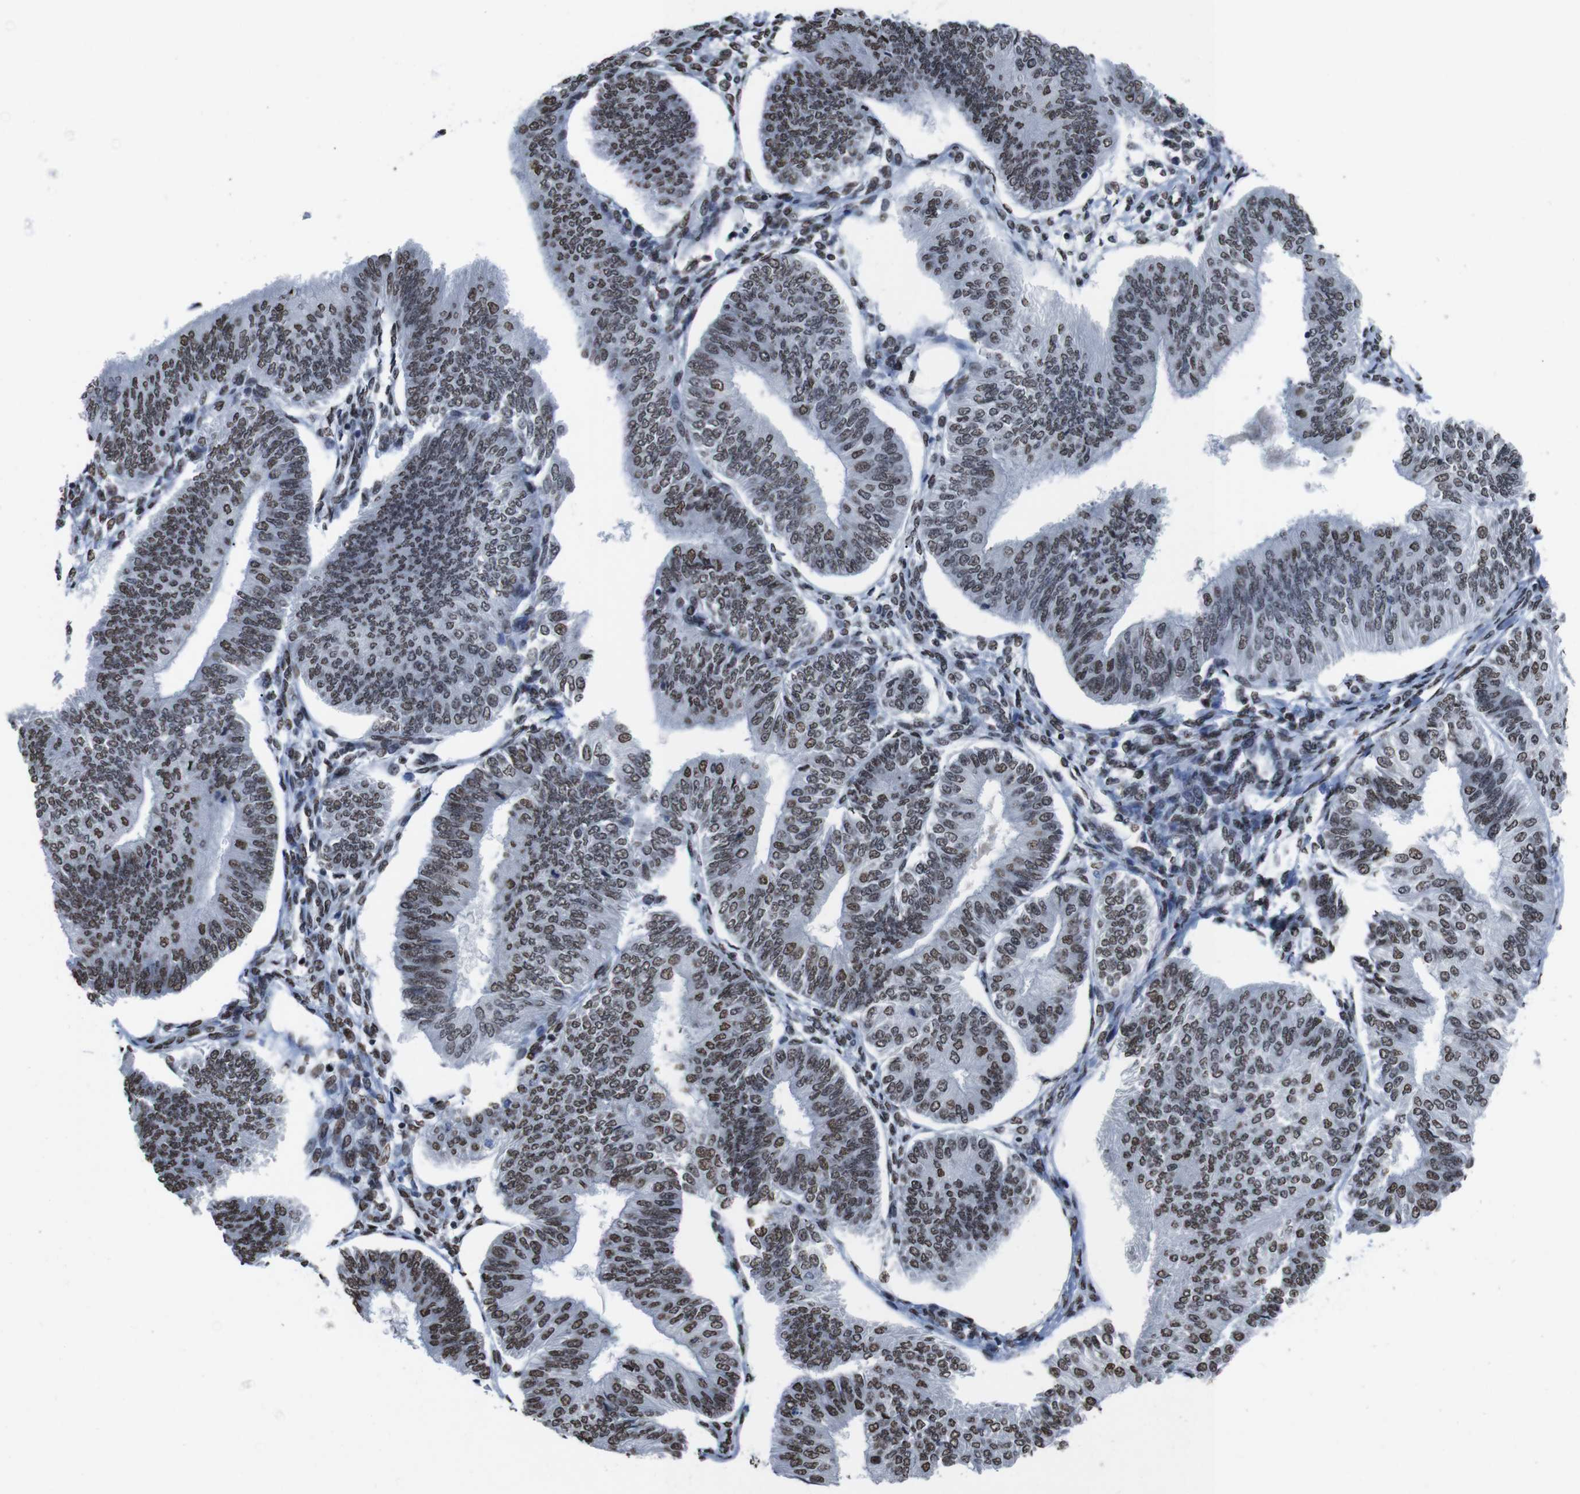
{"staining": {"intensity": "moderate", "quantity": ">75%", "location": "nuclear"}, "tissue": "endometrial cancer", "cell_type": "Tumor cells", "image_type": "cancer", "snomed": [{"axis": "morphology", "description": "Adenocarcinoma, NOS"}, {"axis": "topography", "description": "Endometrium"}], "caption": "Tumor cells display medium levels of moderate nuclear staining in approximately >75% of cells in human endometrial cancer (adenocarcinoma). Ihc stains the protein in brown and the nuclei are stained blue.", "gene": "PIP4P2", "patient": {"sex": "female", "age": 58}}